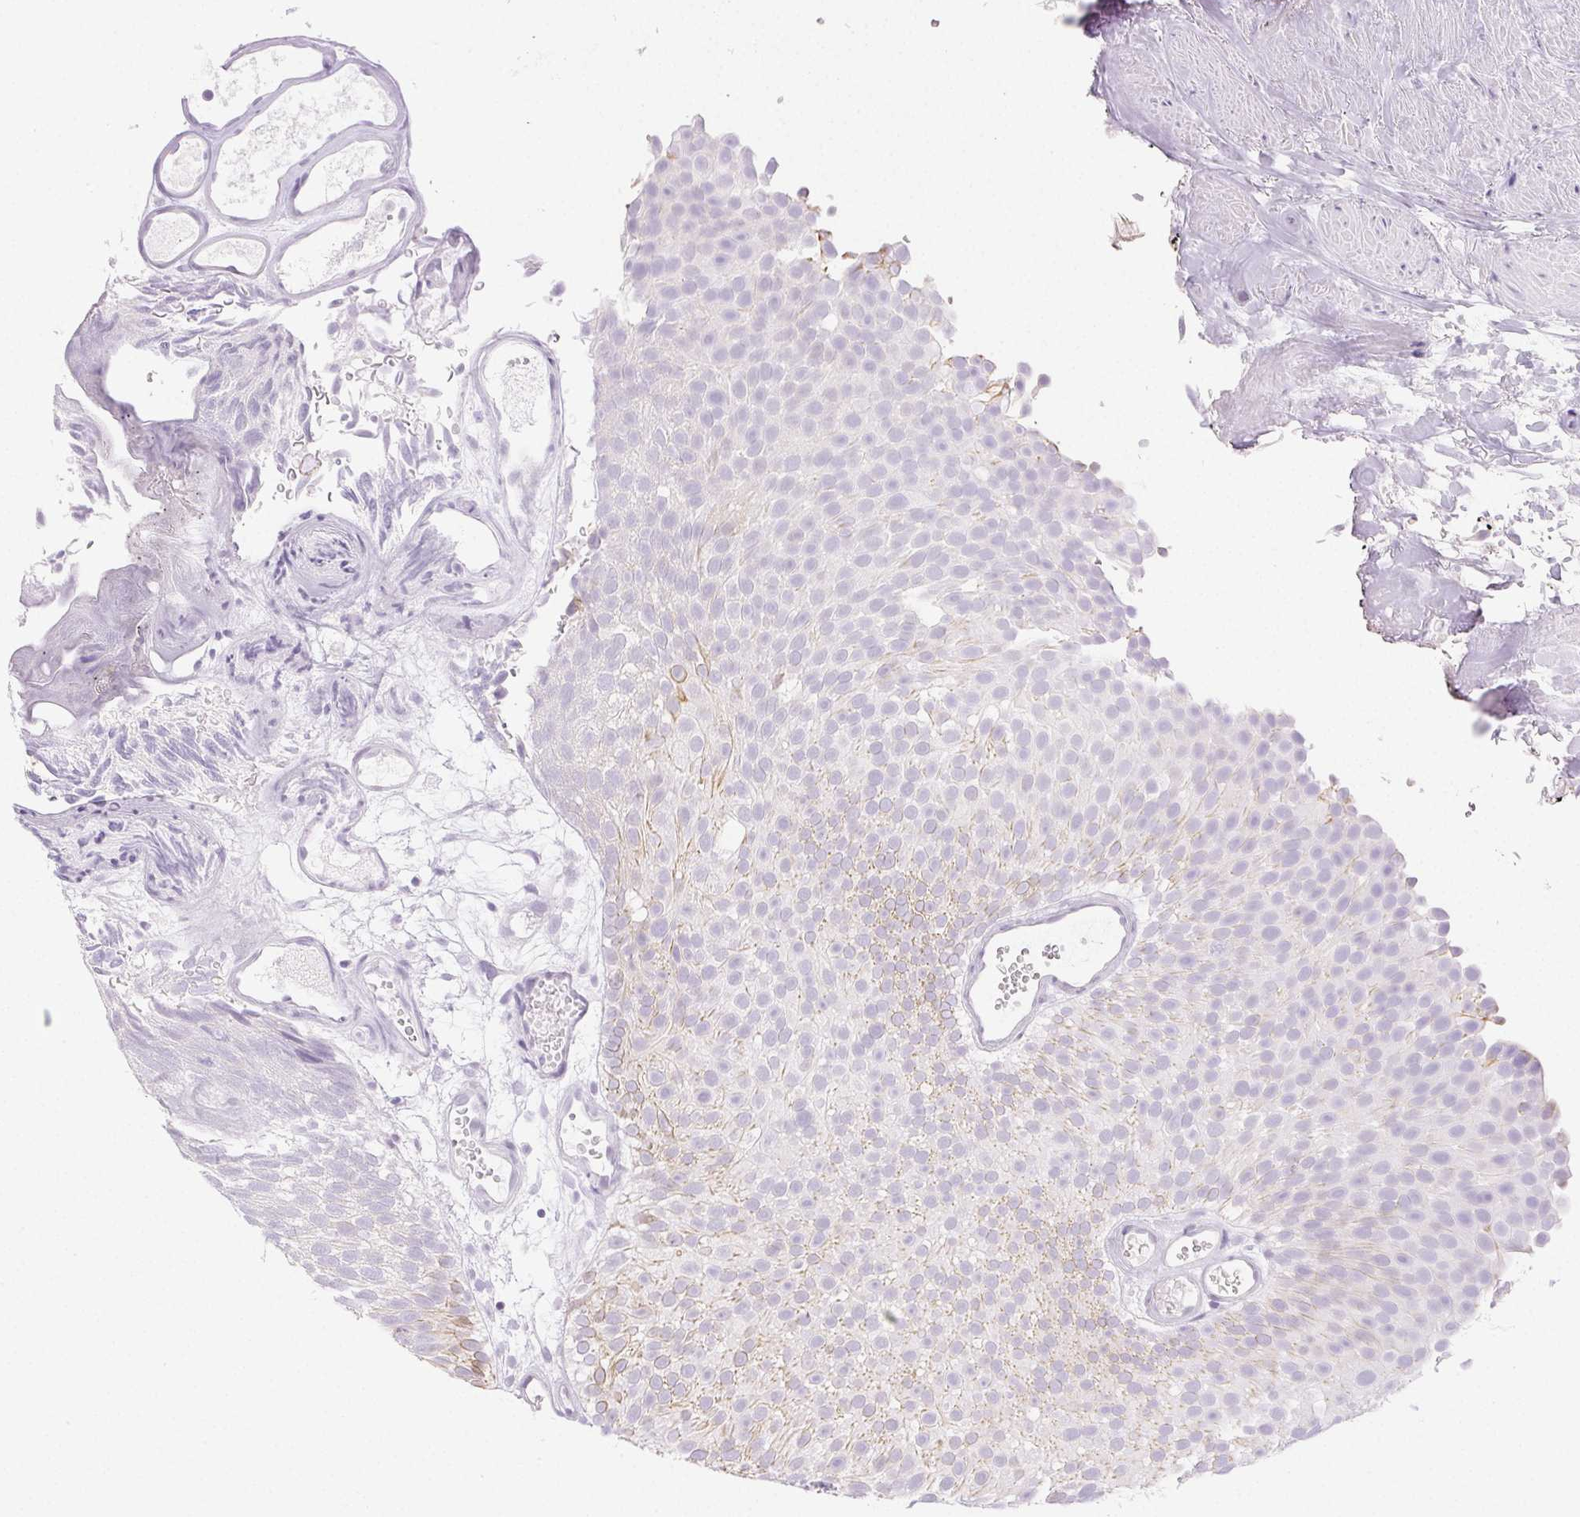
{"staining": {"intensity": "negative", "quantity": "none", "location": "none"}, "tissue": "urothelial cancer", "cell_type": "Tumor cells", "image_type": "cancer", "snomed": [{"axis": "morphology", "description": "Urothelial carcinoma, Low grade"}, {"axis": "topography", "description": "Urinary bladder"}], "caption": "The image exhibits no staining of tumor cells in urothelial cancer.", "gene": "PI3", "patient": {"sex": "male", "age": 78}}